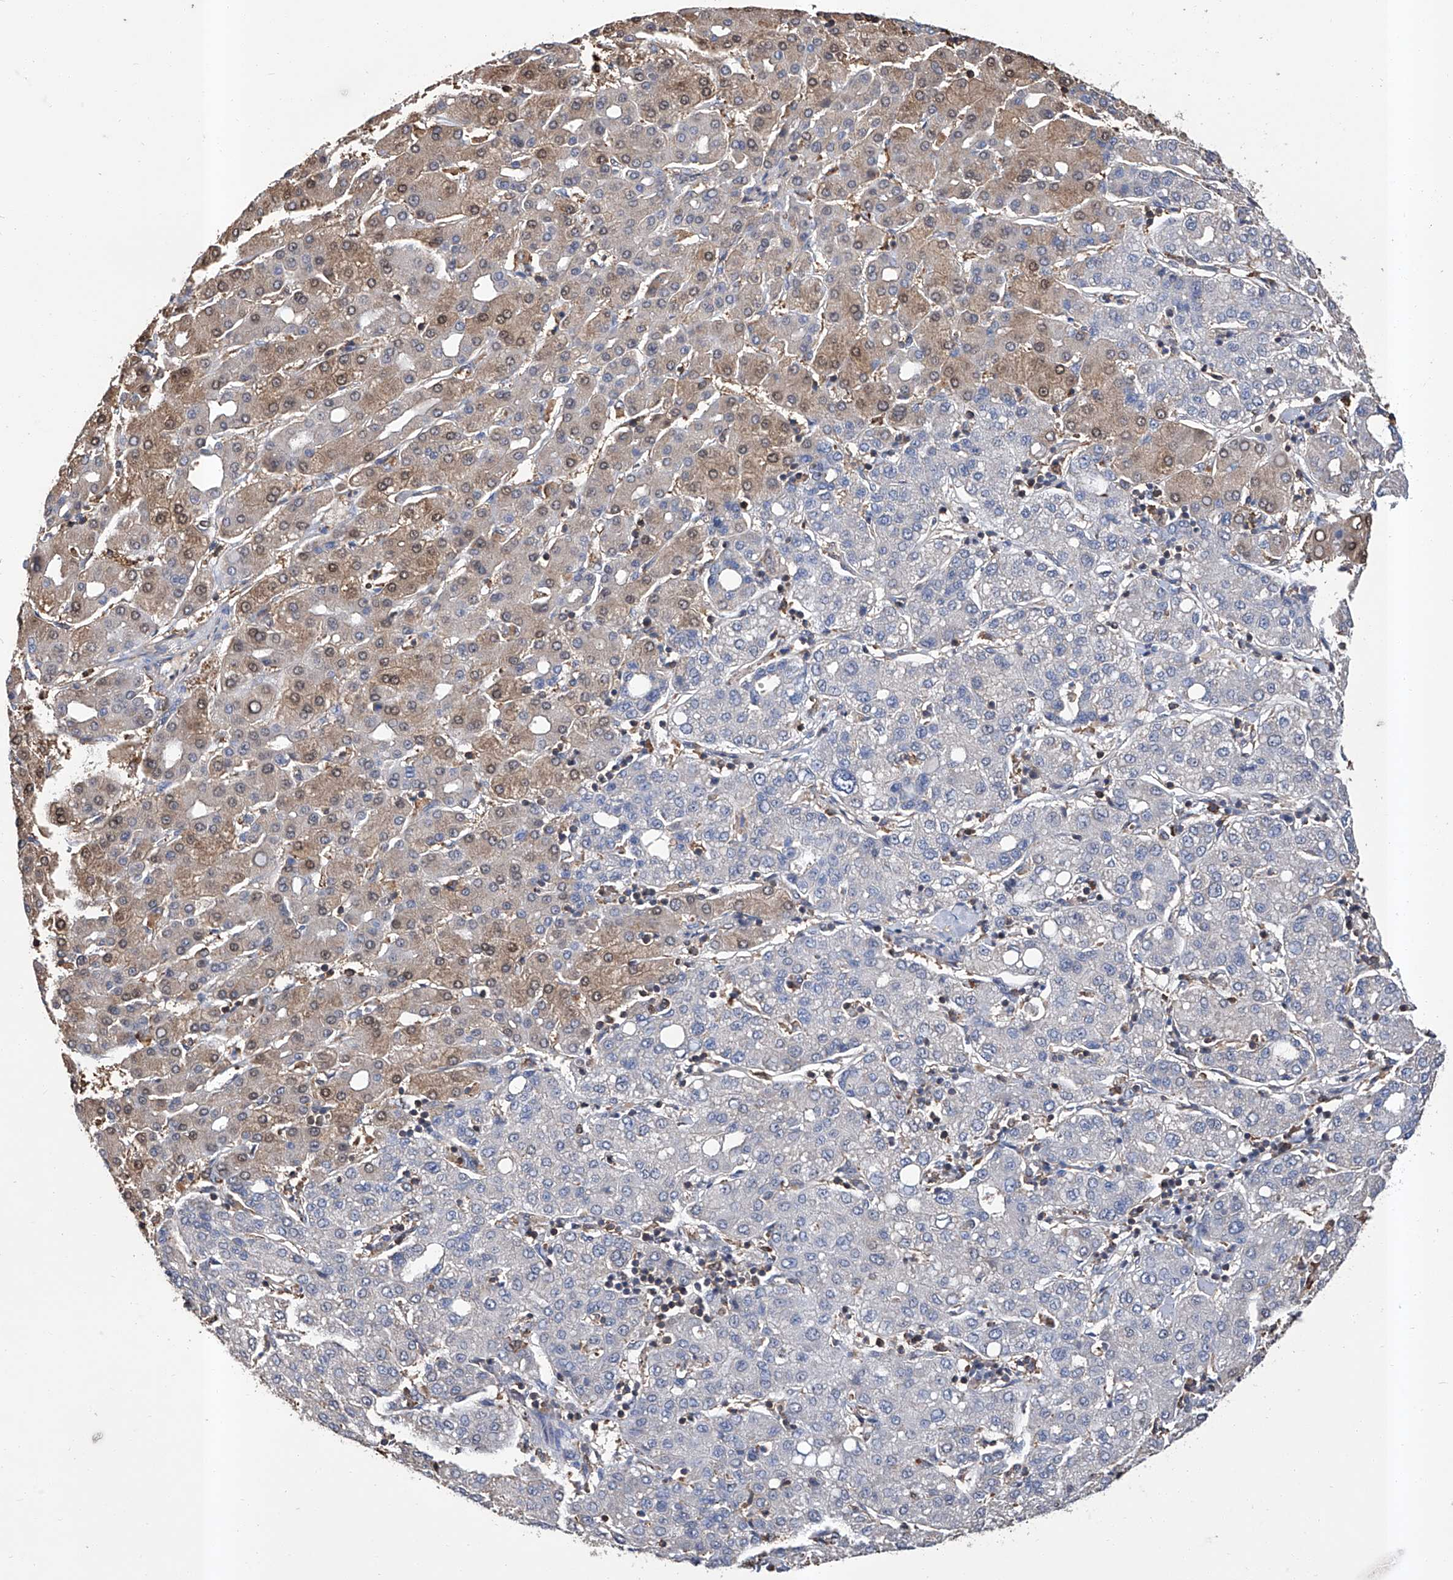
{"staining": {"intensity": "weak", "quantity": "<25%", "location": "cytoplasmic/membranous"}, "tissue": "liver cancer", "cell_type": "Tumor cells", "image_type": "cancer", "snomed": [{"axis": "morphology", "description": "Carcinoma, Hepatocellular, NOS"}, {"axis": "topography", "description": "Liver"}], "caption": "IHC of human liver cancer (hepatocellular carcinoma) demonstrates no staining in tumor cells. (DAB (3,3'-diaminobenzidine) immunohistochemistry (IHC), high magnification).", "gene": "GPT", "patient": {"sex": "male", "age": 65}}